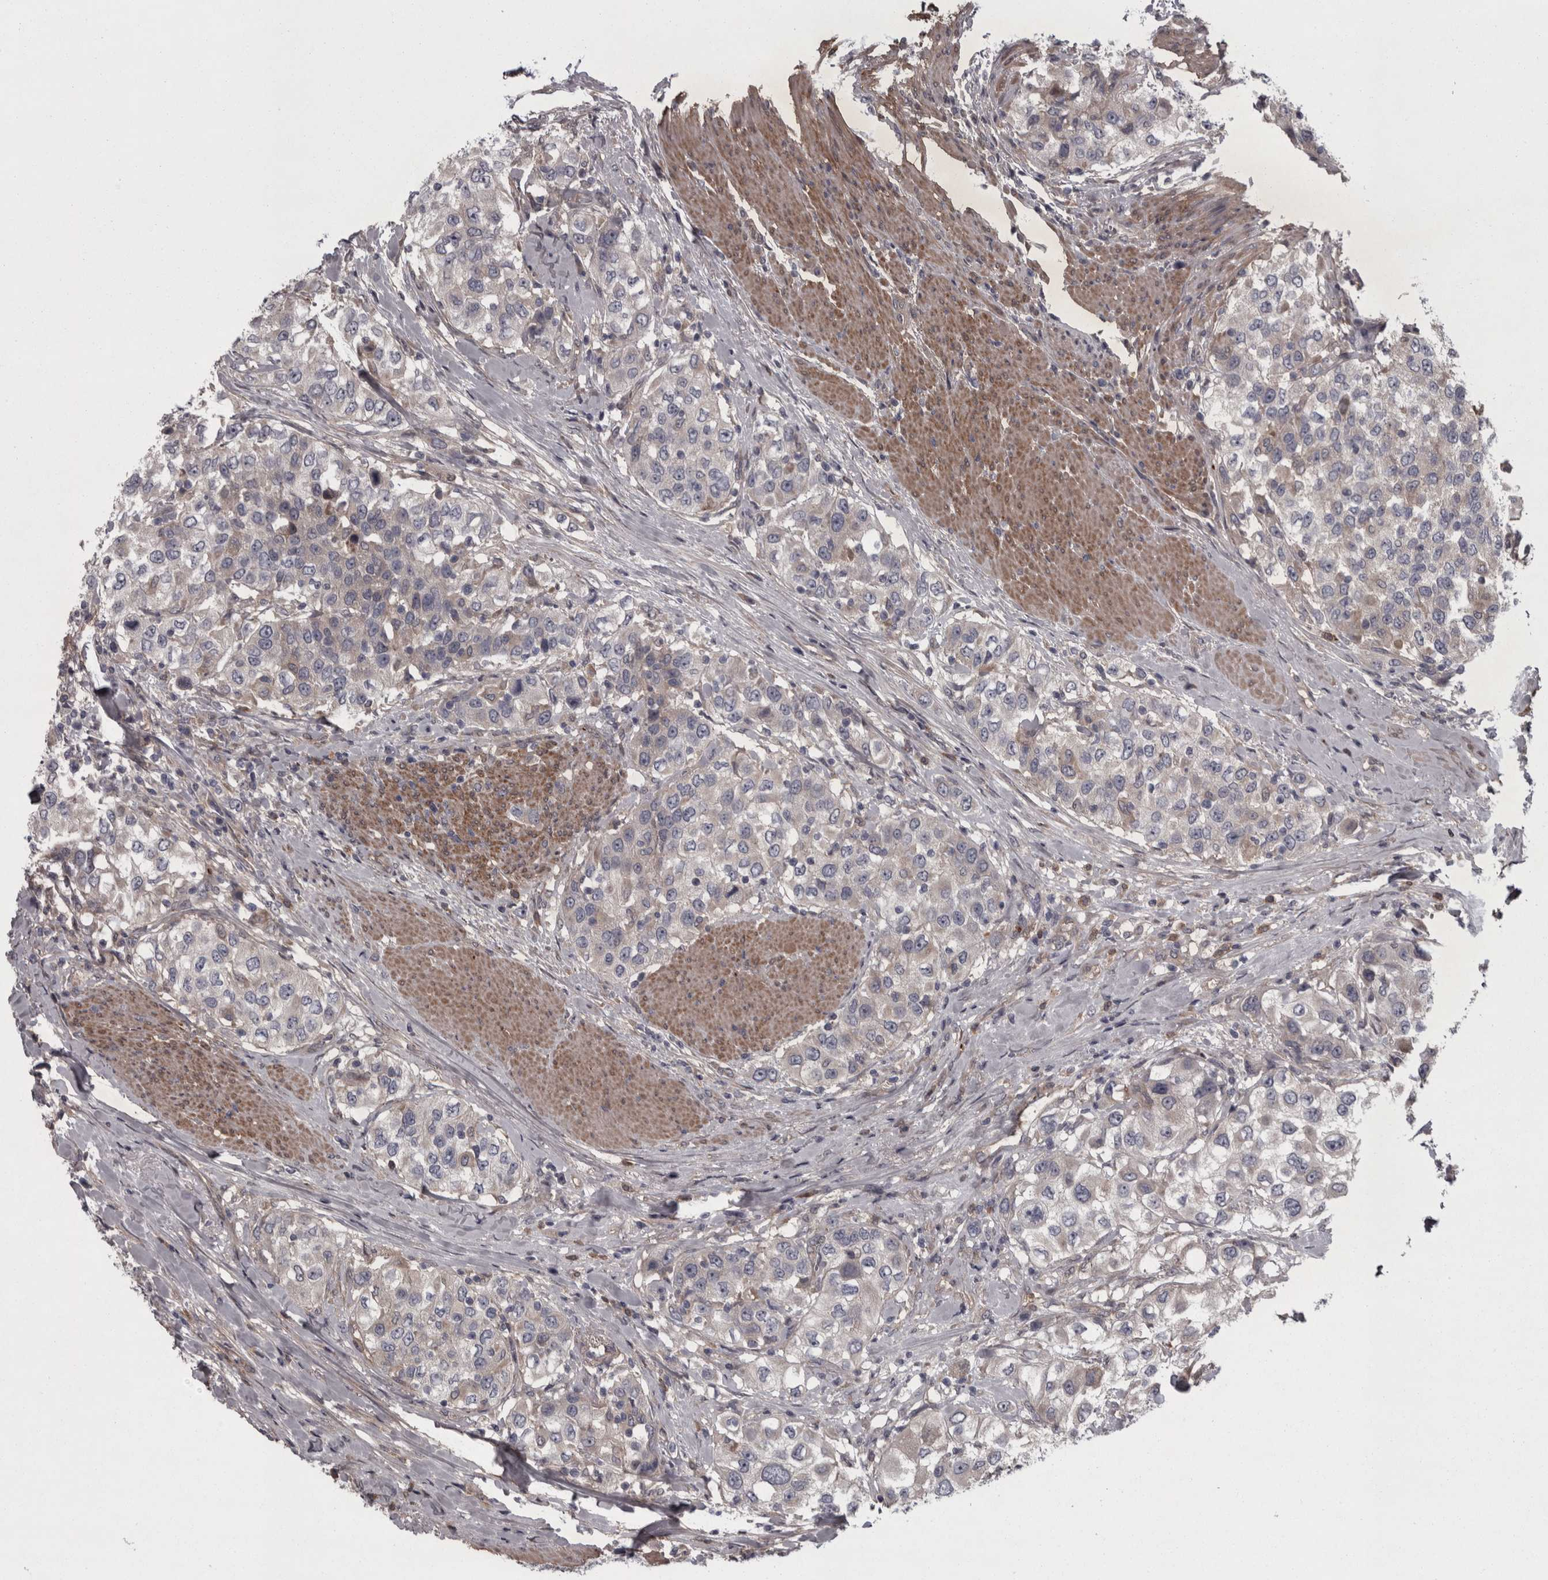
{"staining": {"intensity": "weak", "quantity": "<25%", "location": "cytoplasmic/membranous"}, "tissue": "urothelial cancer", "cell_type": "Tumor cells", "image_type": "cancer", "snomed": [{"axis": "morphology", "description": "Urothelial carcinoma, High grade"}, {"axis": "topography", "description": "Urinary bladder"}], "caption": "DAB (3,3'-diaminobenzidine) immunohistochemical staining of high-grade urothelial carcinoma demonstrates no significant staining in tumor cells.", "gene": "RSU1", "patient": {"sex": "female", "age": 80}}